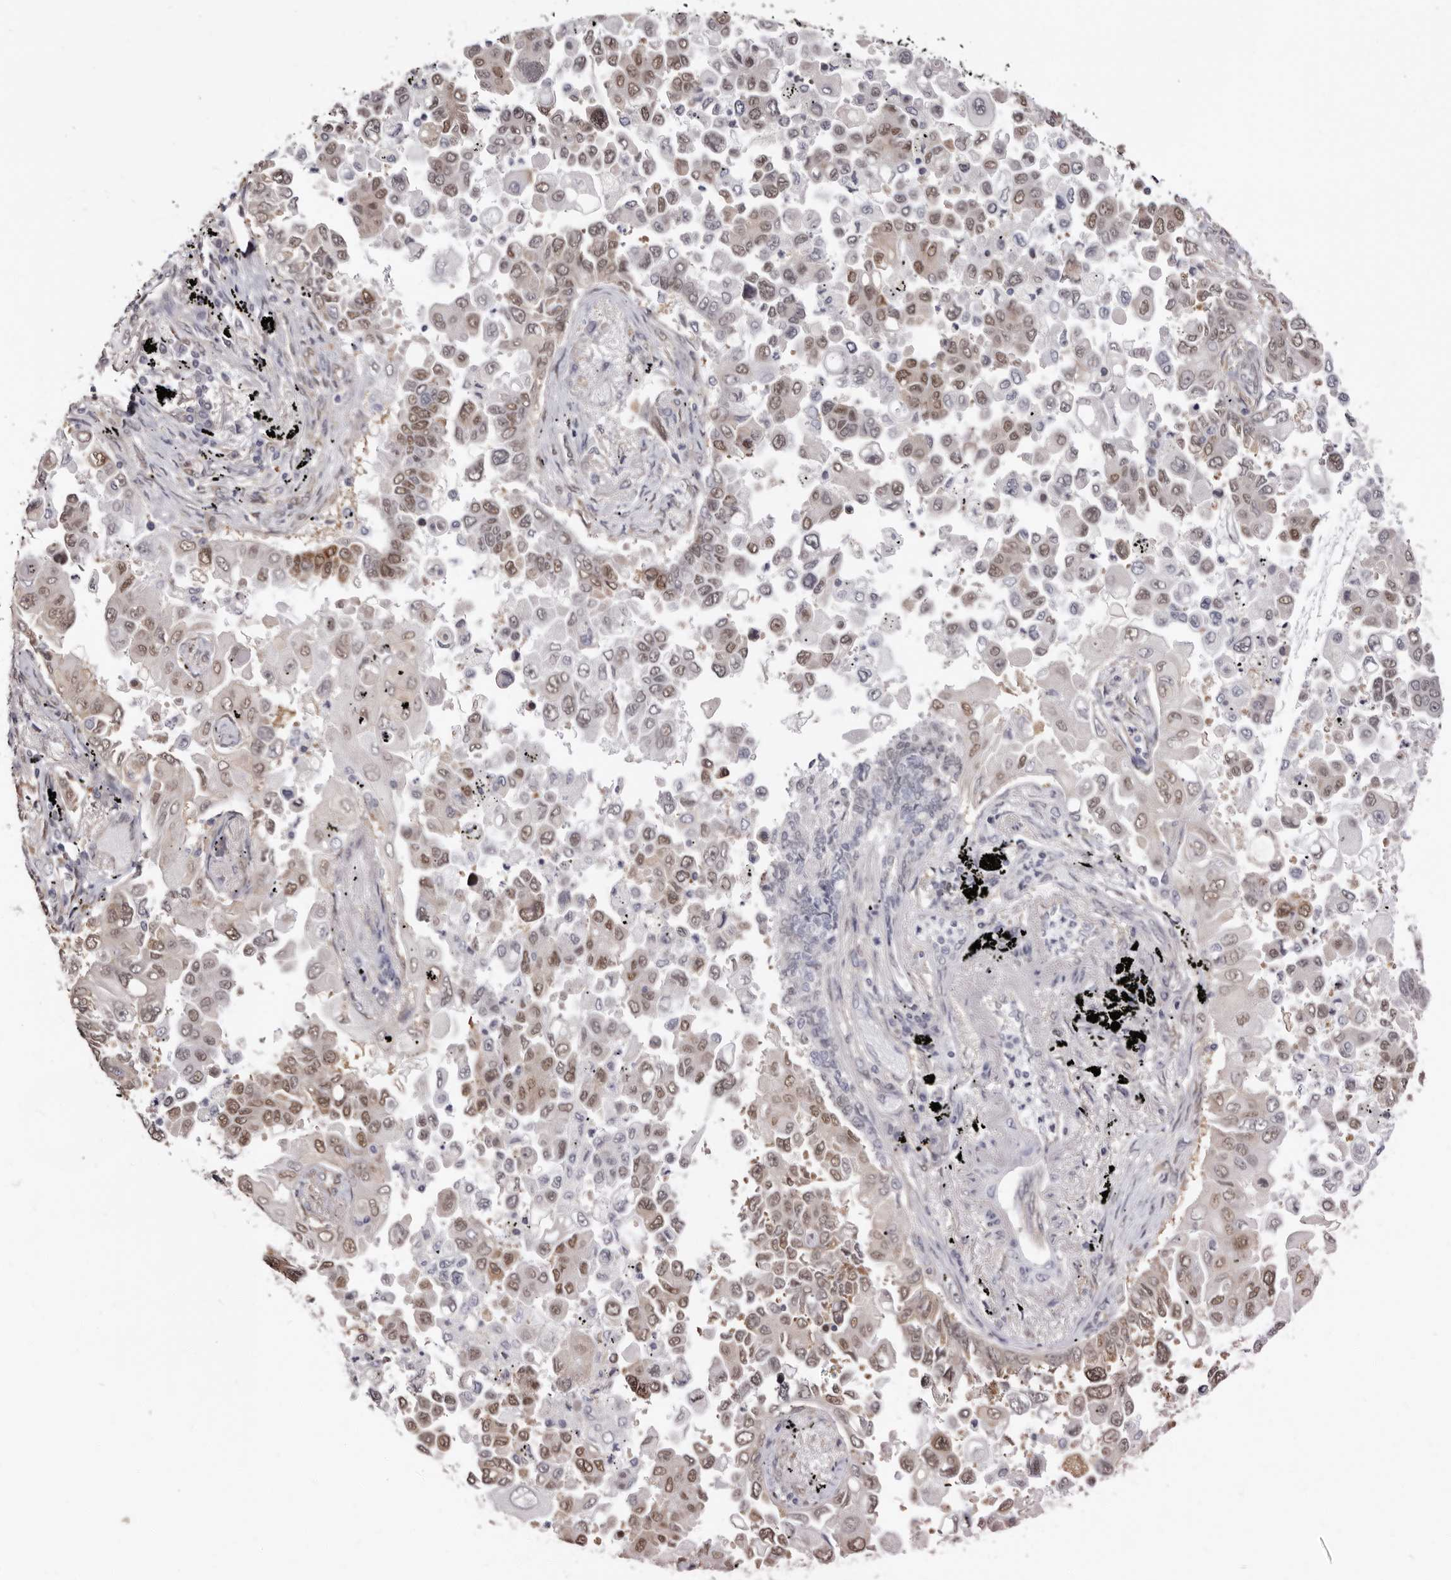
{"staining": {"intensity": "moderate", "quantity": "25%-75%", "location": "nuclear"}, "tissue": "lung cancer", "cell_type": "Tumor cells", "image_type": "cancer", "snomed": [{"axis": "morphology", "description": "Adenocarcinoma, NOS"}, {"axis": "topography", "description": "Lung"}], "caption": "Lung cancer stained for a protein displays moderate nuclear positivity in tumor cells.", "gene": "KHDRBS2", "patient": {"sex": "female", "age": 67}}